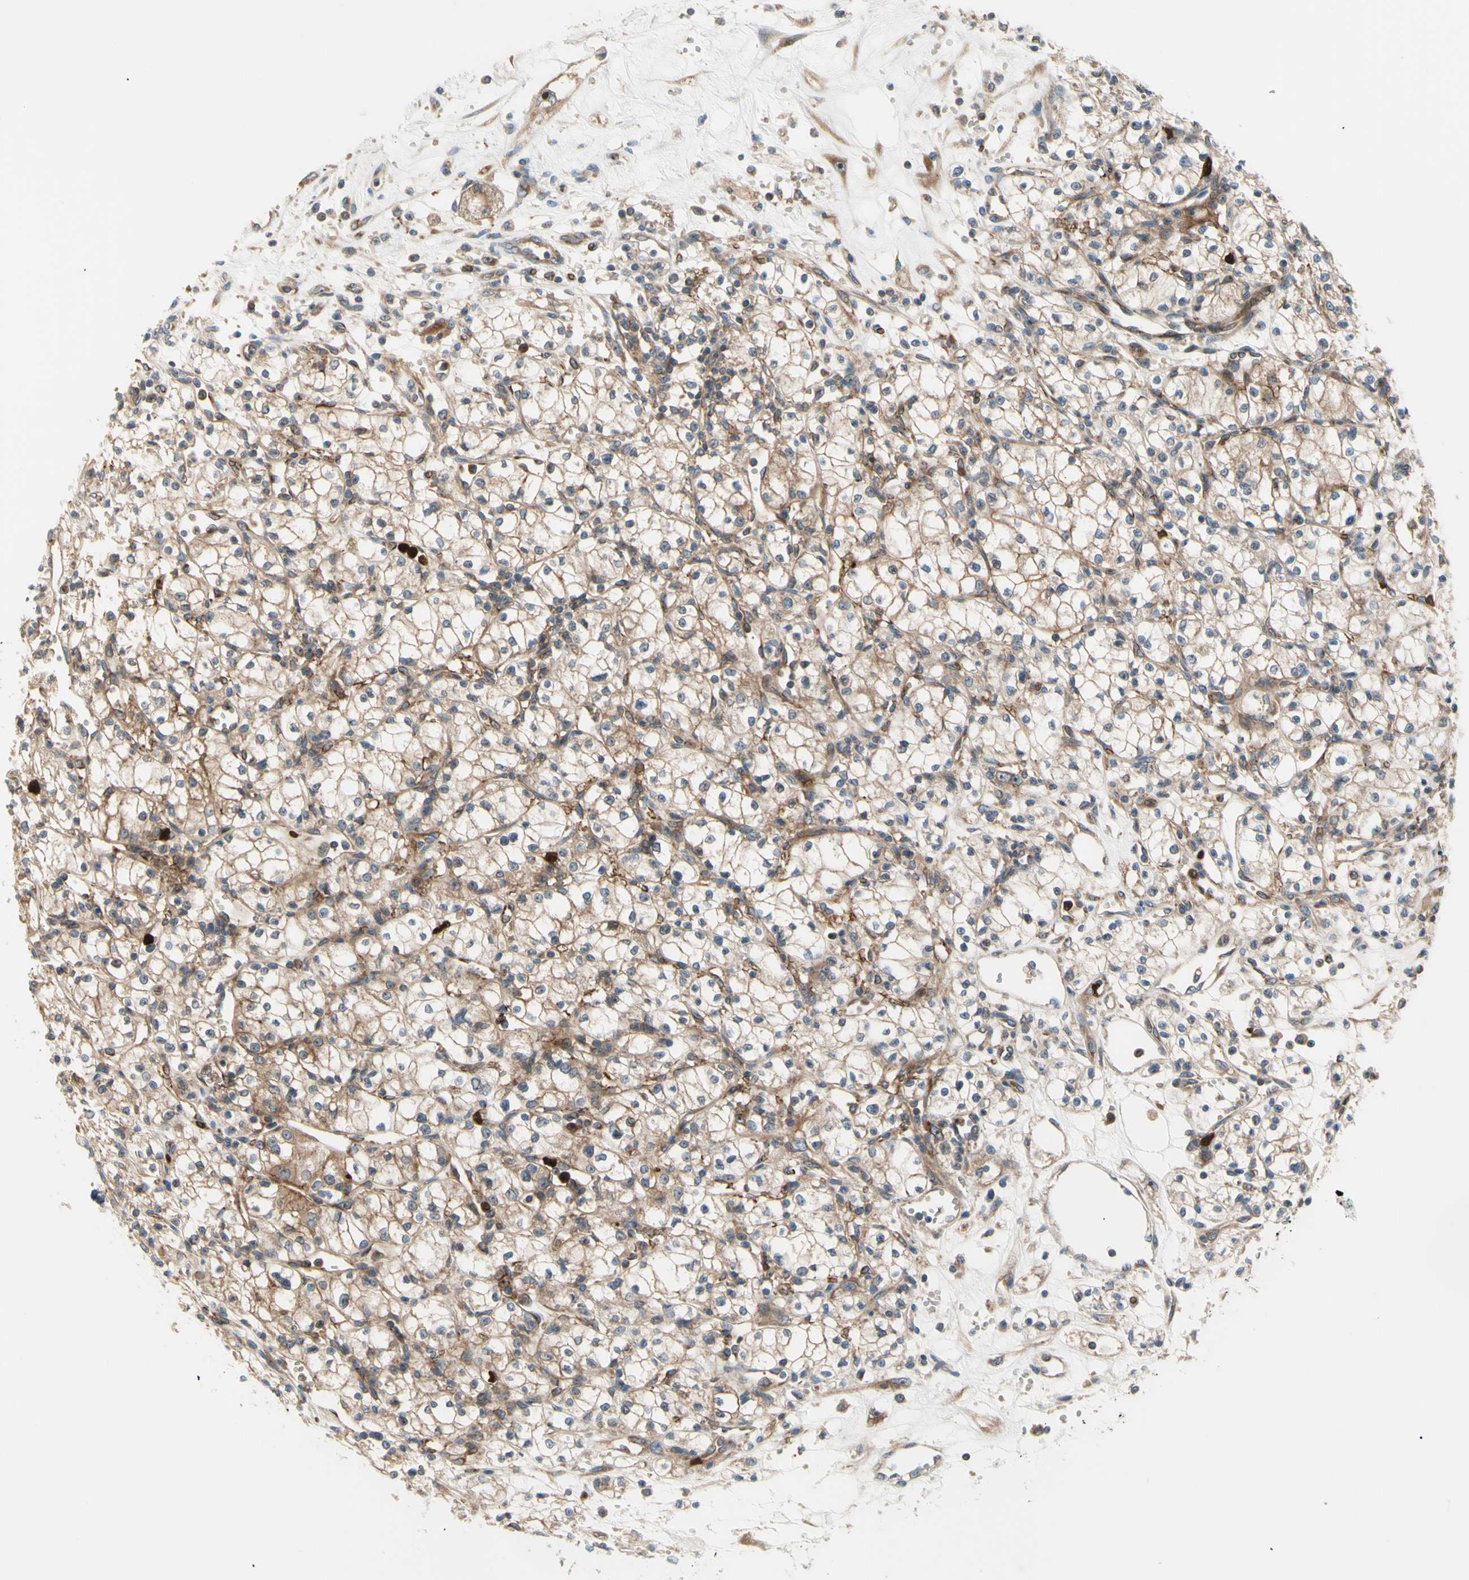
{"staining": {"intensity": "moderate", "quantity": ">75%", "location": "cytoplasmic/membranous"}, "tissue": "renal cancer", "cell_type": "Tumor cells", "image_type": "cancer", "snomed": [{"axis": "morphology", "description": "Normal tissue, NOS"}, {"axis": "morphology", "description": "Adenocarcinoma, NOS"}, {"axis": "topography", "description": "Kidney"}], "caption": "The micrograph displays a brown stain indicating the presence of a protein in the cytoplasmic/membranous of tumor cells in adenocarcinoma (renal).", "gene": "USP9X", "patient": {"sex": "male", "age": 59}}